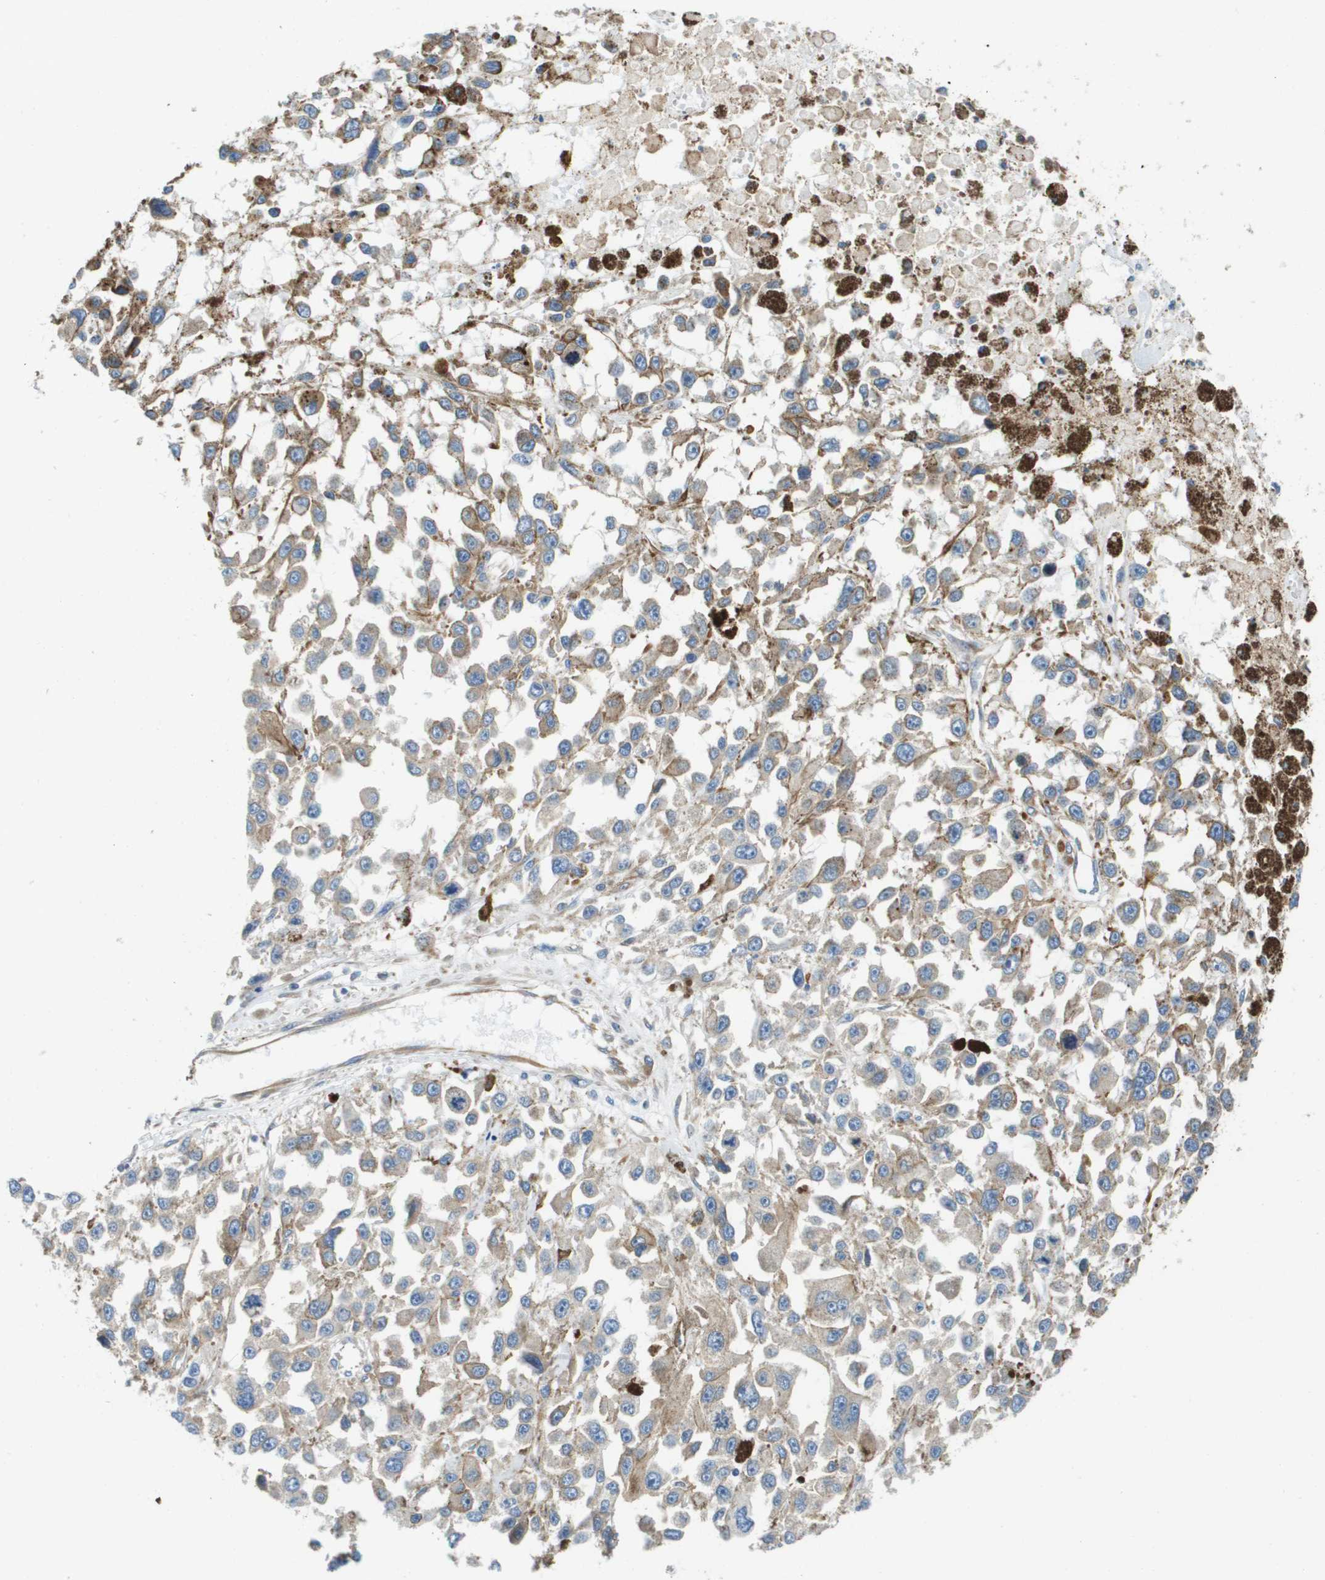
{"staining": {"intensity": "weak", "quantity": "<25%", "location": "cytoplasmic/membranous"}, "tissue": "melanoma", "cell_type": "Tumor cells", "image_type": "cancer", "snomed": [{"axis": "morphology", "description": "Malignant melanoma, Metastatic site"}, {"axis": "topography", "description": "Lymph node"}], "caption": "The micrograph shows no staining of tumor cells in malignant melanoma (metastatic site).", "gene": "HSD17B12", "patient": {"sex": "male", "age": 59}}